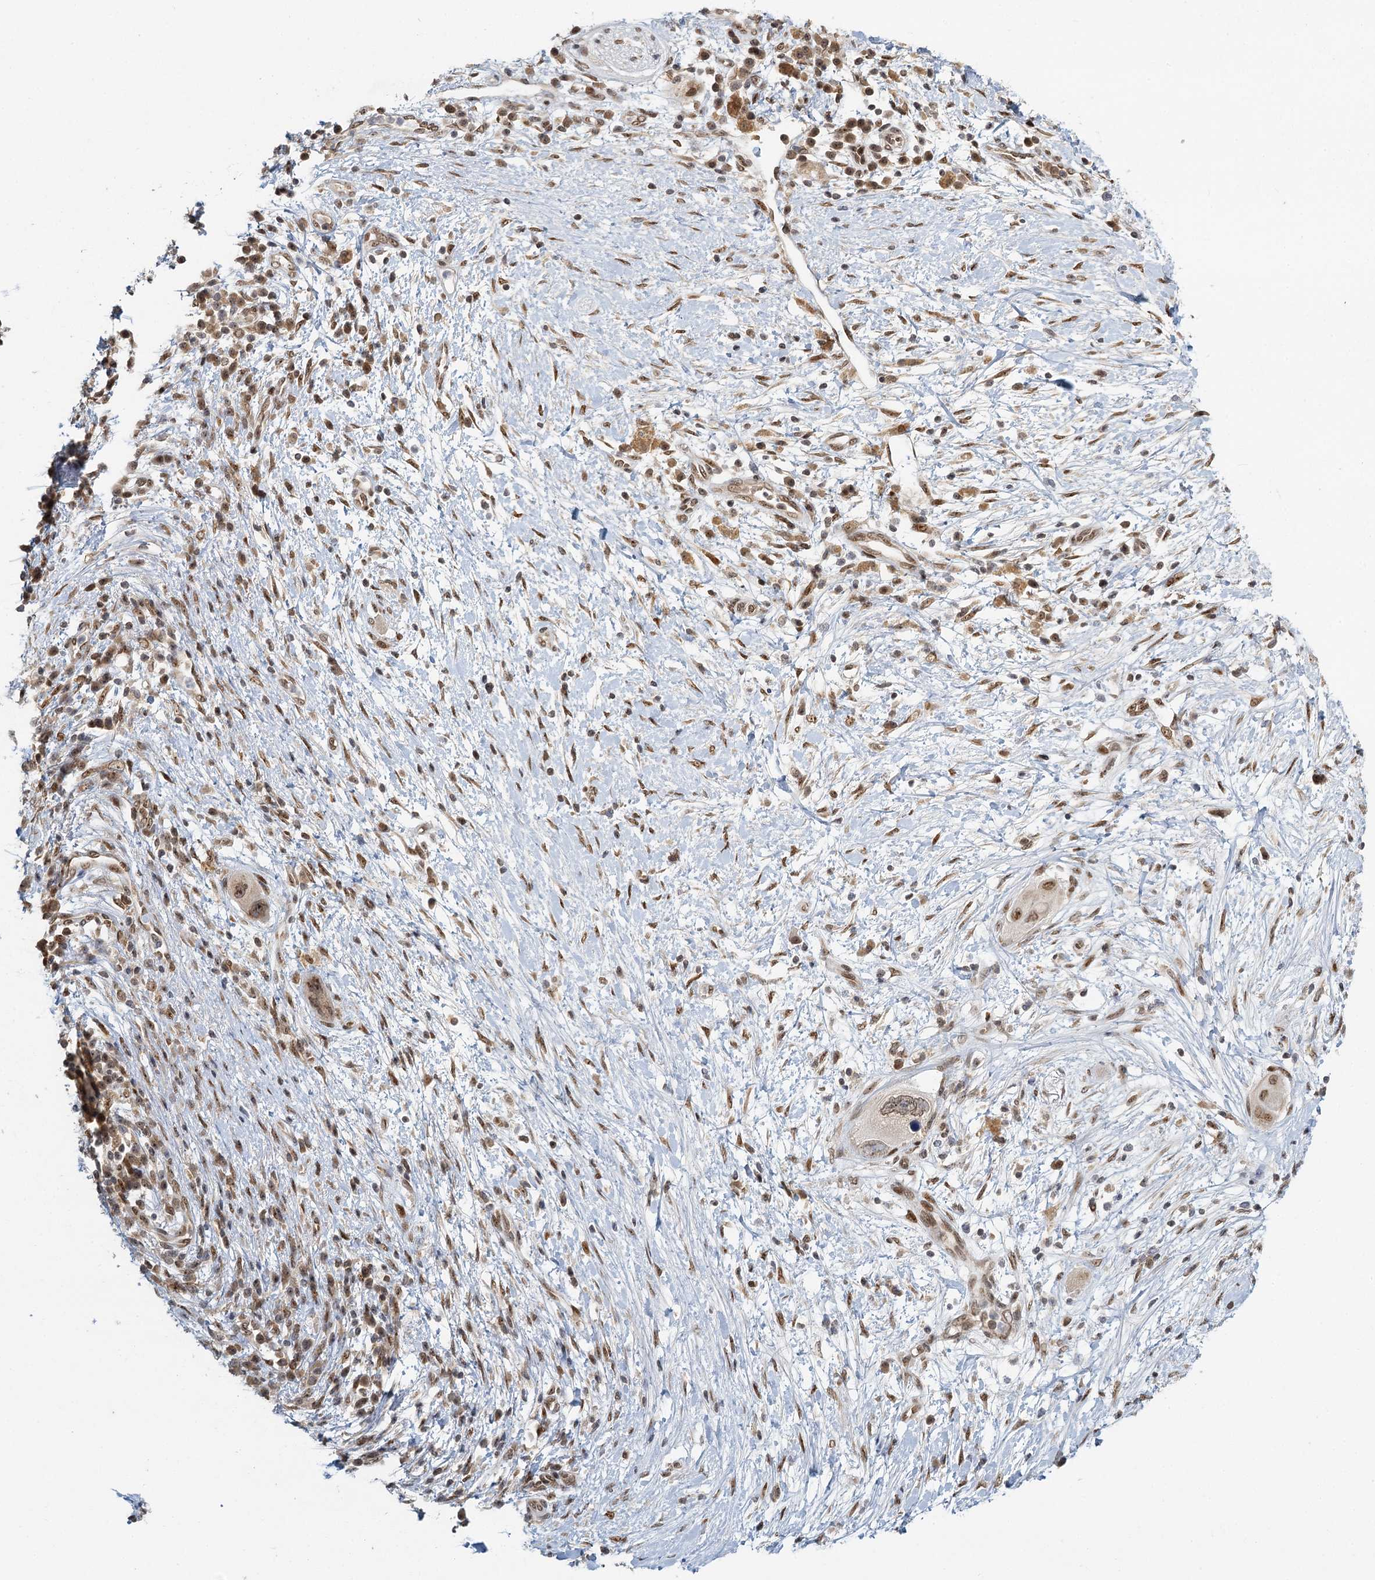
{"staining": {"intensity": "moderate", "quantity": ">75%", "location": "cytoplasmic/membranous,nuclear"}, "tissue": "pancreatic cancer", "cell_type": "Tumor cells", "image_type": "cancer", "snomed": [{"axis": "morphology", "description": "Adenocarcinoma, NOS"}, {"axis": "topography", "description": "Pancreas"}], "caption": "Protein expression analysis of pancreatic cancer shows moderate cytoplasmic/membranous and nuclear positivity in about >75% of tumor cells.", "gene": "TREX1", "patient": {"sex": "male", "age": 68}}